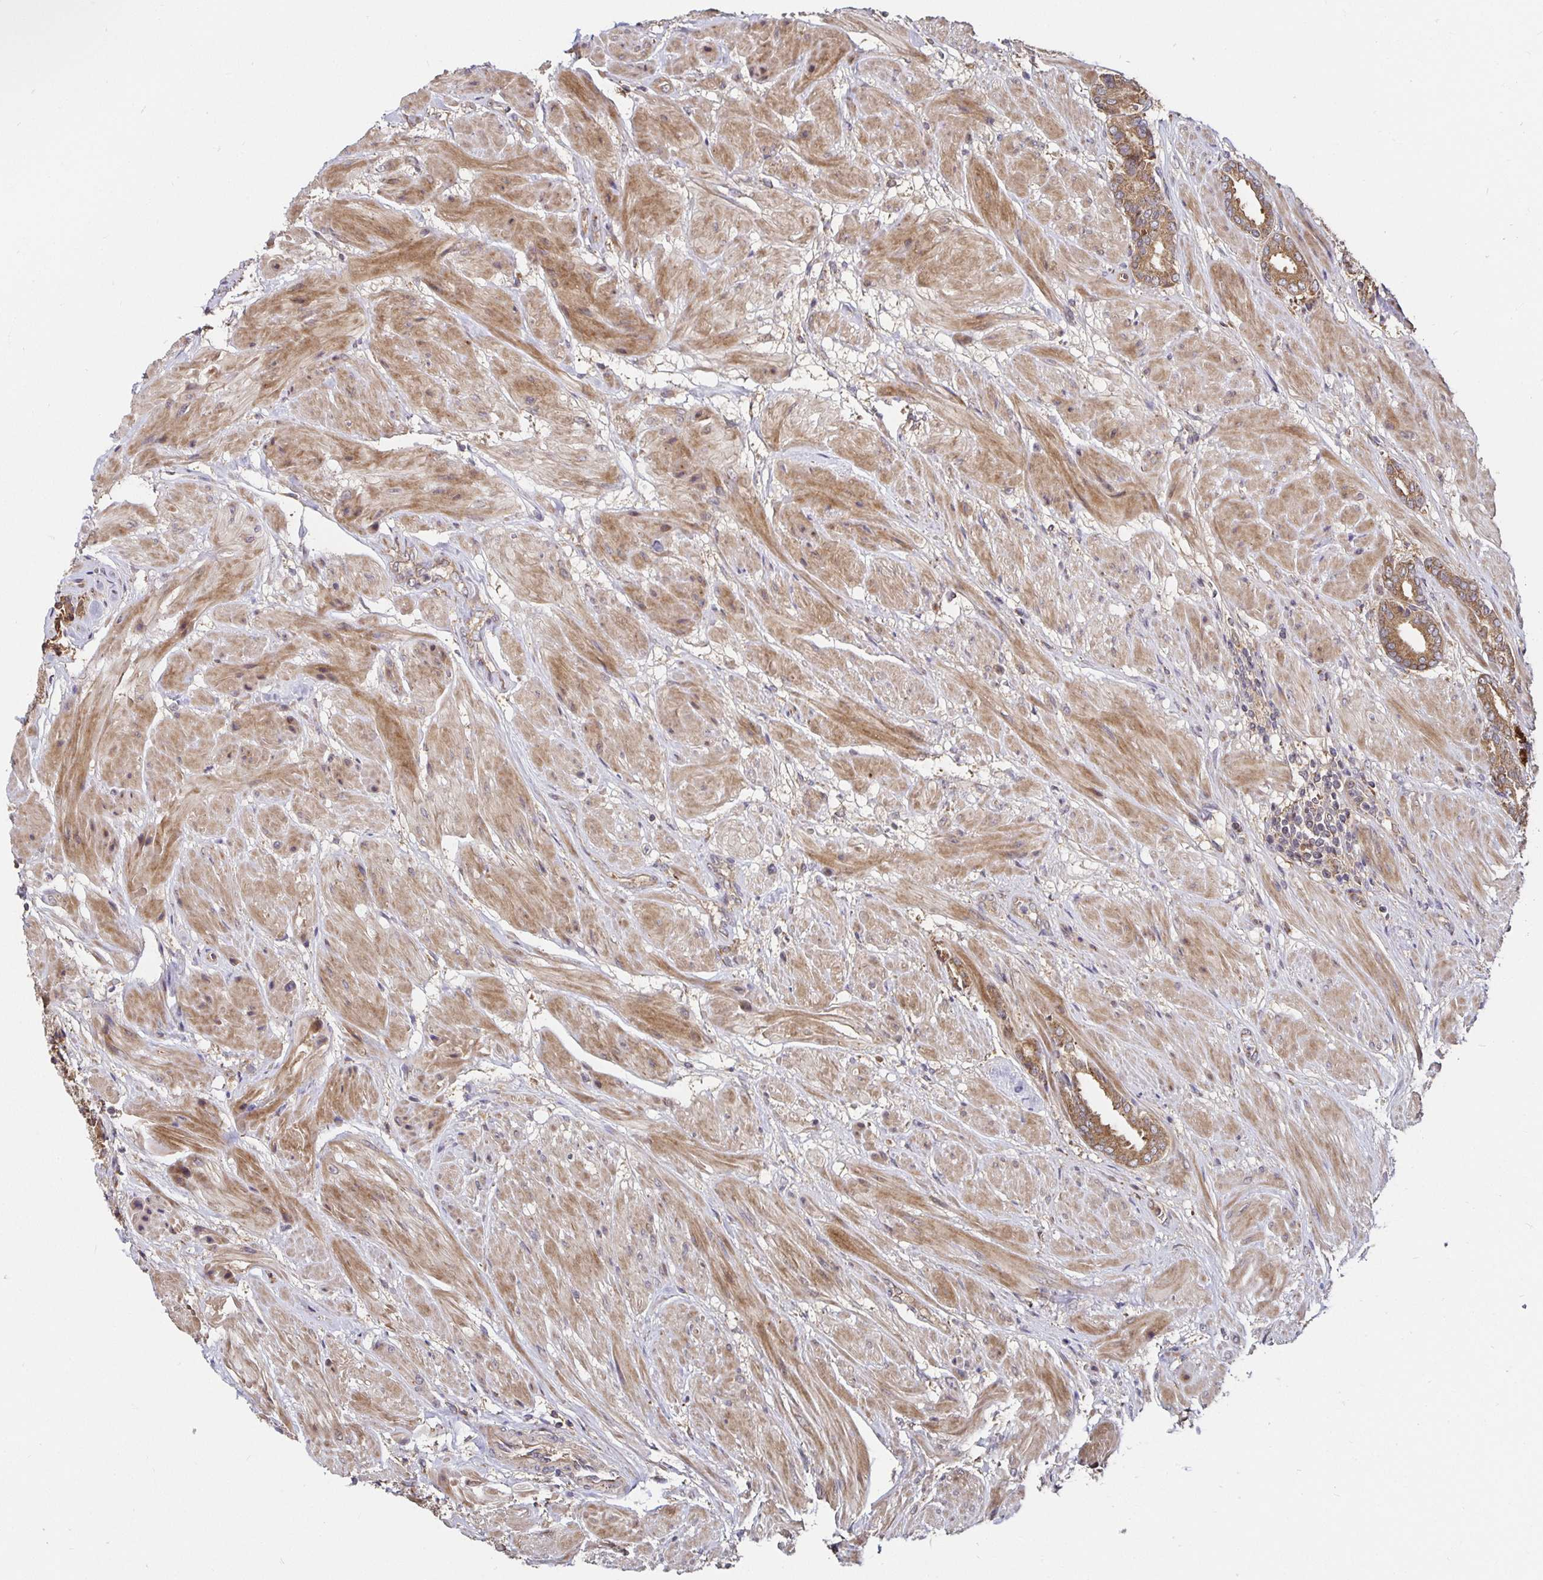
{"staining": {"intensity": "moderate", "quantity": ">75%", "location": "cytoplasmic/membranous"}, "tissue": "prostate cancer", "cell_type": "Tumor cells", "image_type": "cancer", "snomed": [{"axis": "morphology", "description": "Adenocarcinoma, High grade"}, {"axis": "topography", "description": "Prostate"}], "caption": "Protein staining of prostate cancer tissue shows moderate cytoplasmic/membranous positivity in approximately >75% of tumor cells. The protein of interest is shown in brown color, while the nuclei are stained blue.", "gene": "MLST8", "patient": {"sex": "male", "age": 56}}